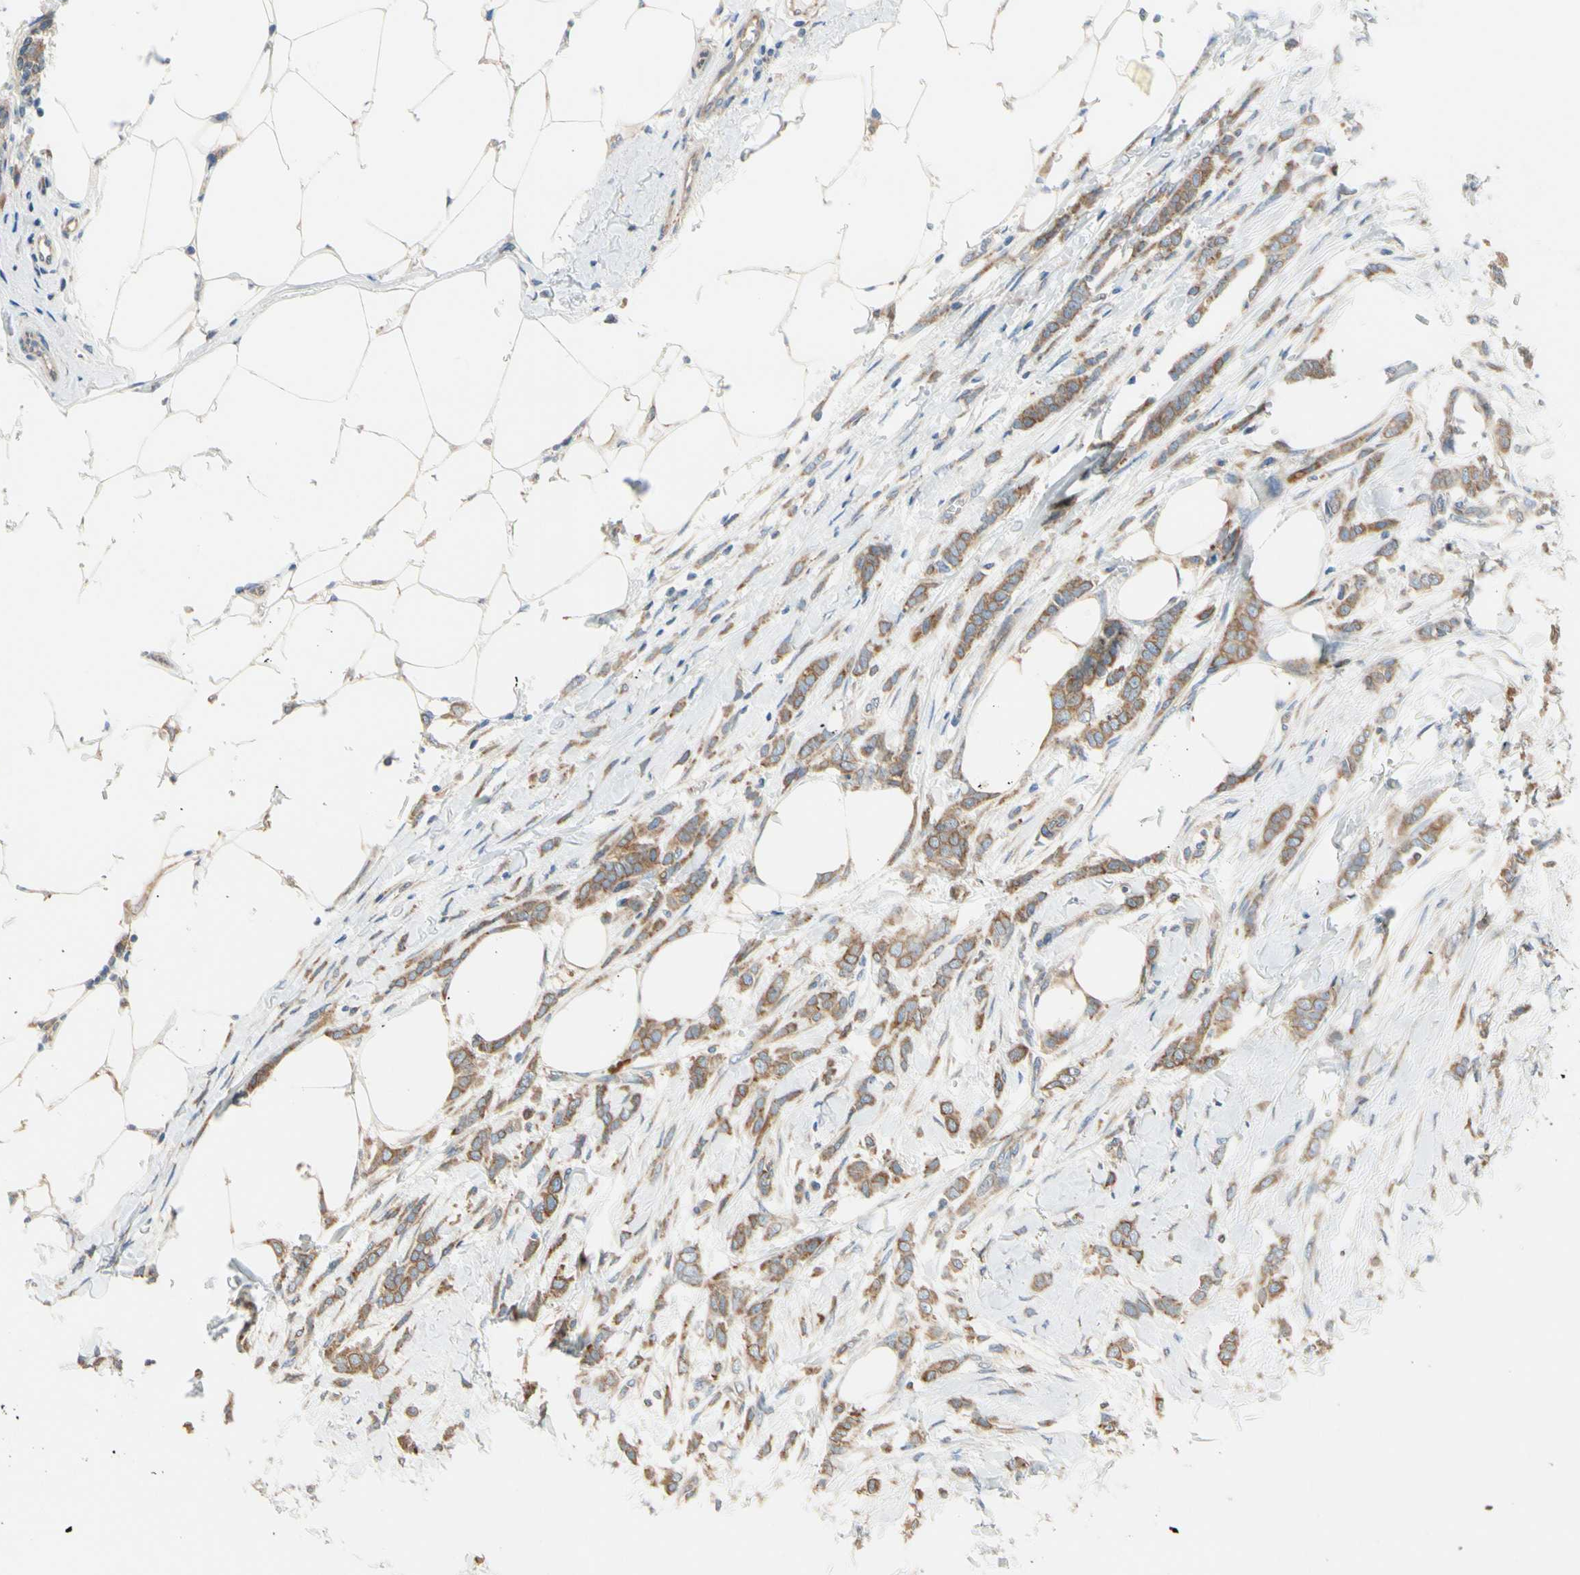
{"staining": {"intensity": "moderate", "quantity": ">75%", "location": "cytoplasmic/membranous"}, "tissue": "breast cancer", "cell_type": "Tumor cells", "image_type": "cancer", "snomed": [{"axis": "morphology", "description": "Lobular carcinoma, in situ"}, {"axis": "morphology", "description": "Lobular carcinoma"}, {"axis": "topography", "description": "Breast"}], "caption": "Breast cancer (lobular carcinoma) stained with immunohistochemistry (IHC) exhibits moderate cytoplasmic/membranous staining in approximately >75% of tumor cells.", "gene": "CLCC1", "patient": {"sex": "female", "age": 41}}